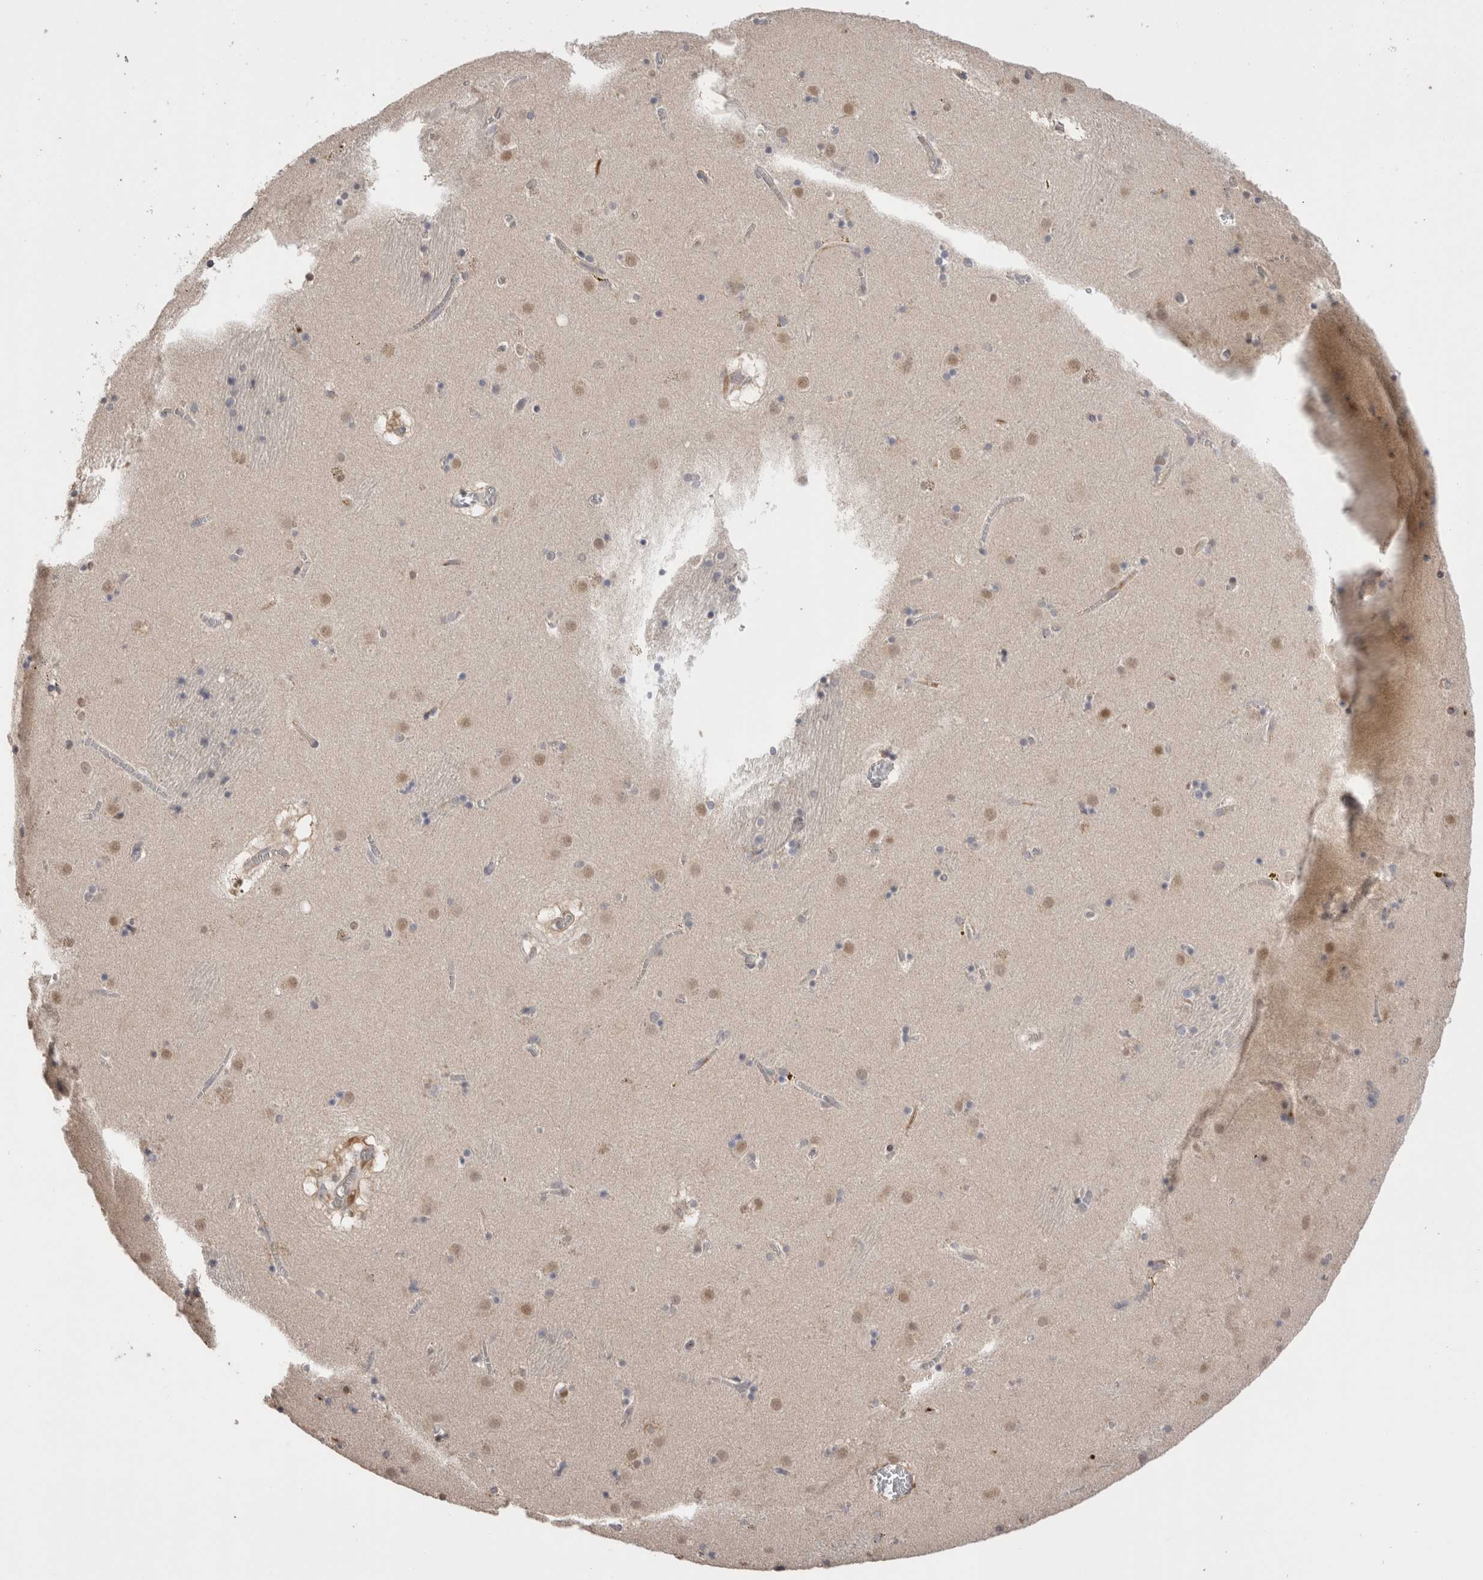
{"staining": {"intensity": "moderate", "quantity": "<25%", "location": "nuclear"}, "tissue": "caudate", "cell_type": "Glial cells", "image_type": "normal", "snomed": [{"axis": "morphology", "description": "Normal tissue, NOS"}, {"axis": "topography", "description": "Lateral ventricle wall"}], "caption": "Protein positivity by IHC displays moderate nuclear staining in about <25% of glial cells in normal caudate.", "gene": "CRYBG1", "patient": {"sex": "male", "age": 70}}